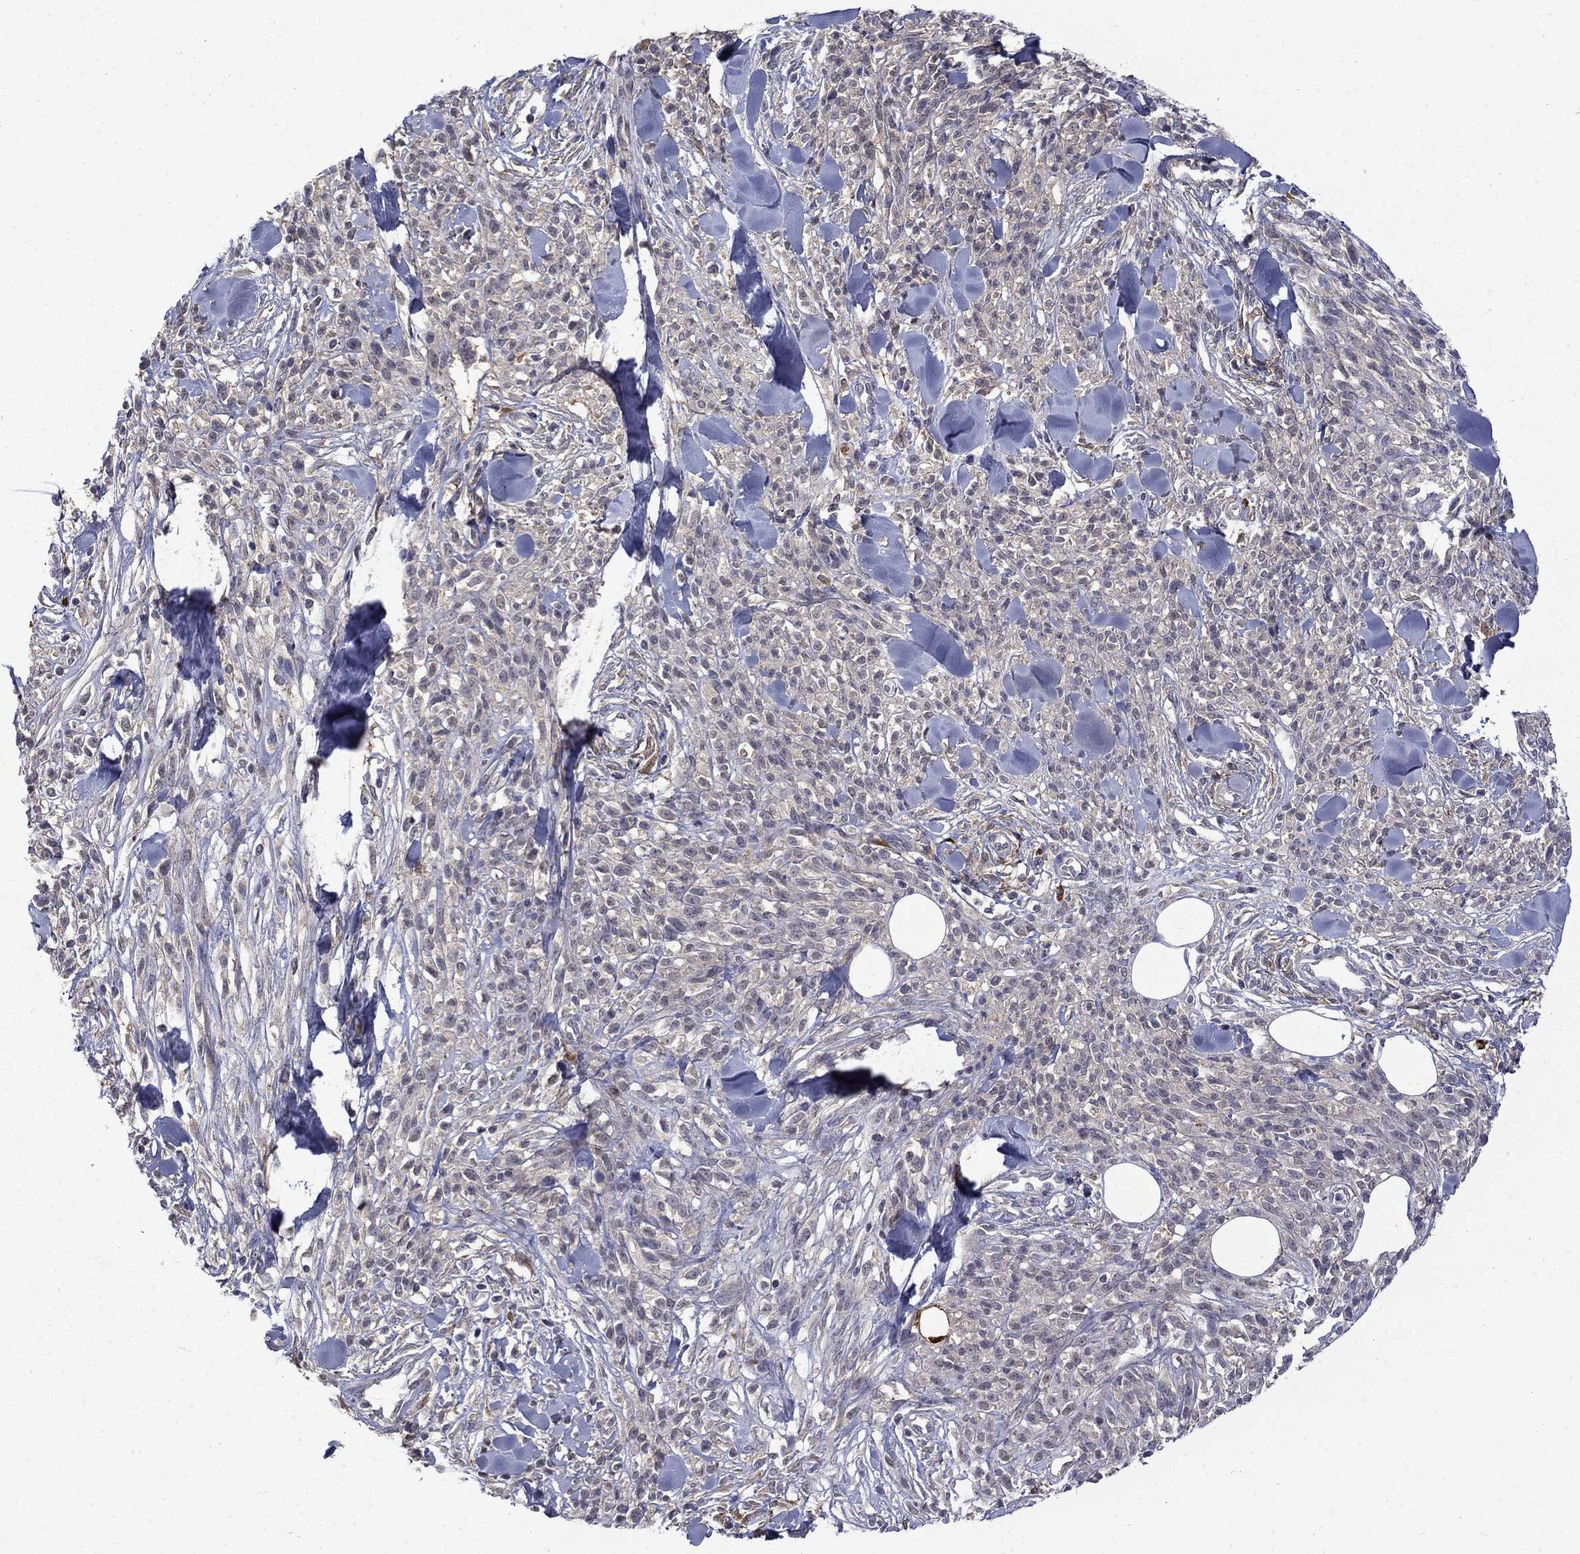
{"staining": {"intensity": "weak", "quantity": ">75%", "location": "cytoplasmic/membranous"}, "tissue": "melanoma", "cell_type": "Tumor cells", "image_type": "cancer", "snomed": [{"axis": "morphology", "description": "Malignant melanoma, NOS"}, {"axis": "topography", "description": "Skin"}, {"axis": "topography", "description": "Skin of trunk"}], "caption": "Malignant melanoma stained with immunohistochemistry reveals weak cytoplasmic/membranous expression in approximately >75% of tumor cells.", "gene": "PCBP3", "patient": {"sex": "male", "age": 74}}